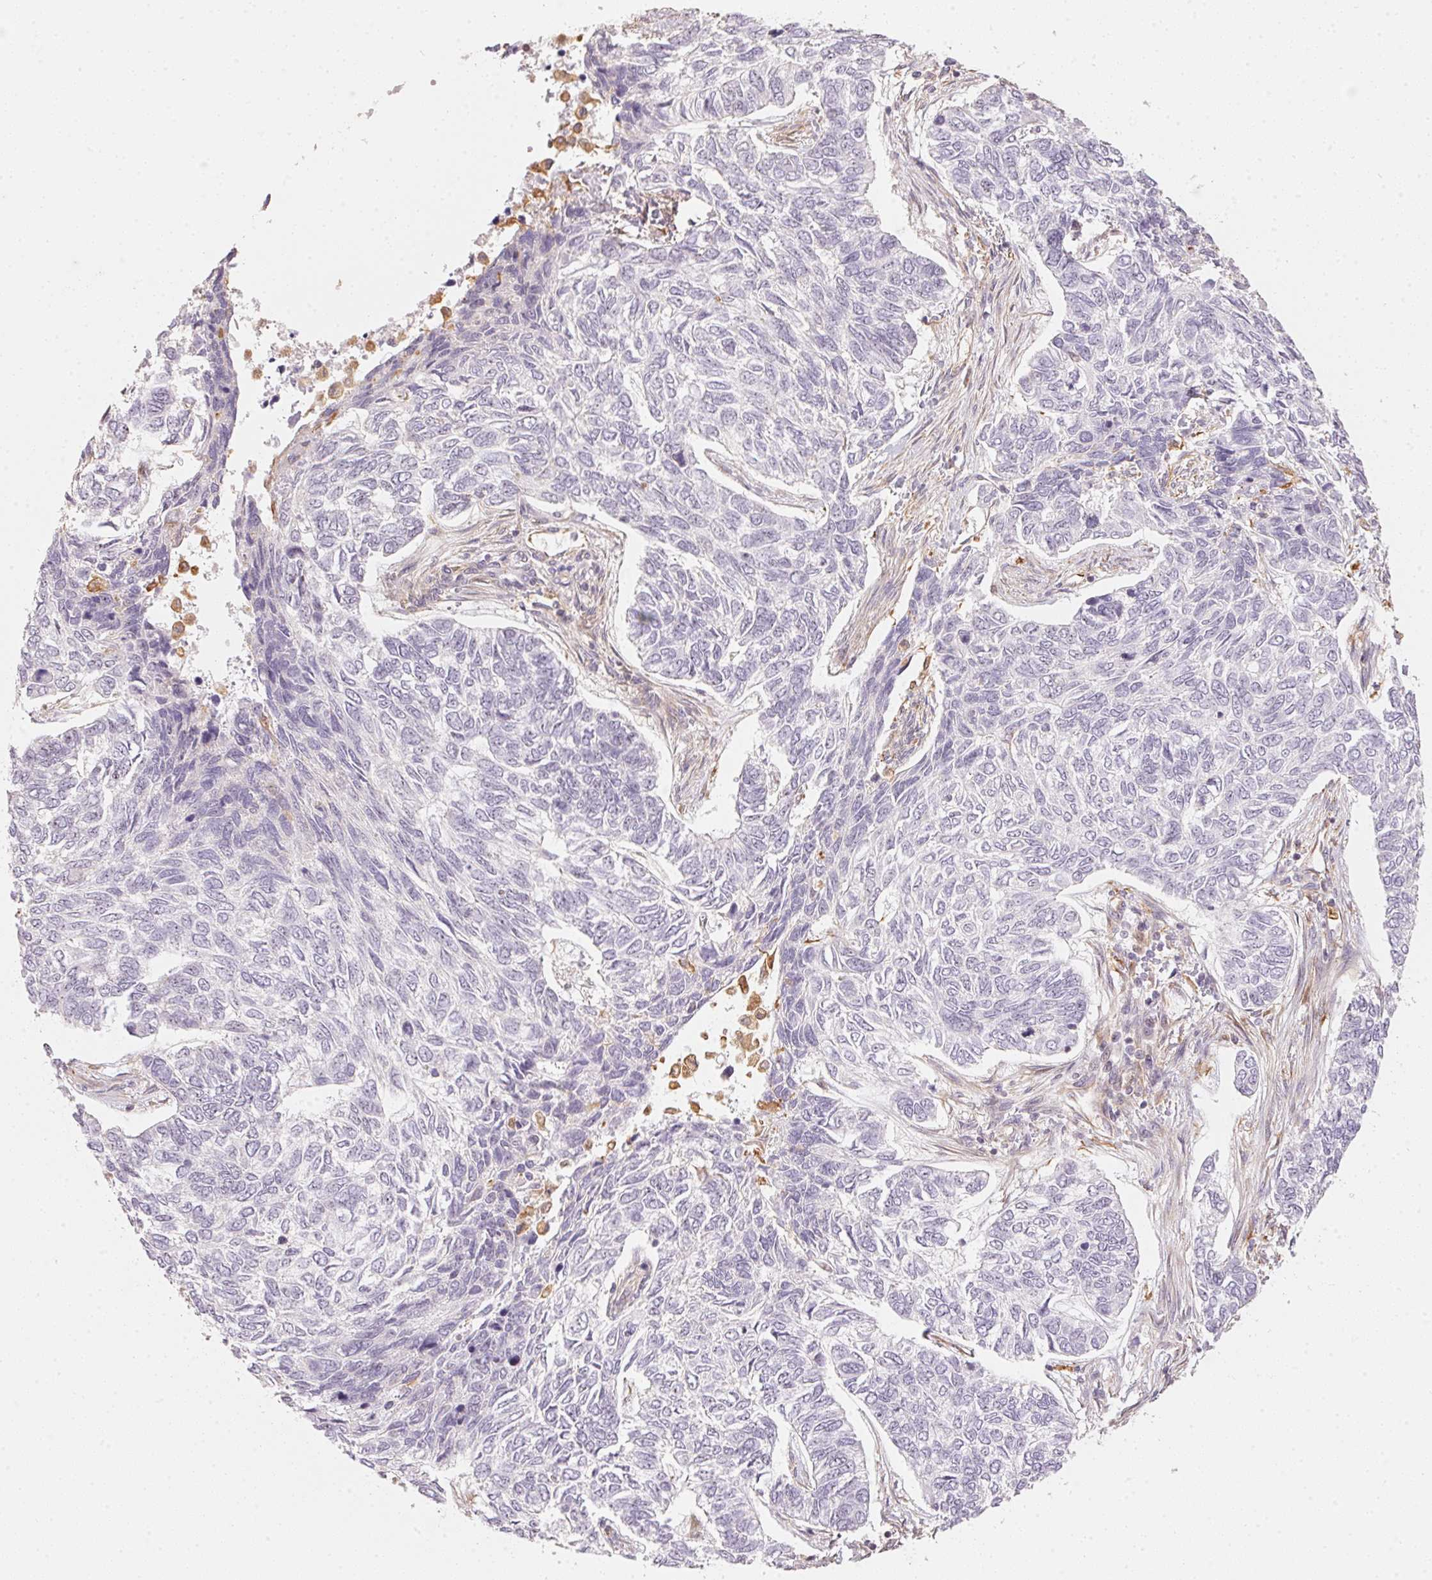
{"staining": {"intensity": "negative", "quantity": "none", "location": "none"}, "tissue": "skin cancer", "cell_type": "Tumor cells", "image_type": "cancer", "snomed": [{"axis": "morphology", "description": "Basal cell carcinoma"}, {"axis": "topography", "description": "Skin"}], "caption": "Tumor cells show no significant protein expression in basal cell carcinoma (skin).", "gene": "FOXR2", "patient": {"sex": "female", "age": 65}}